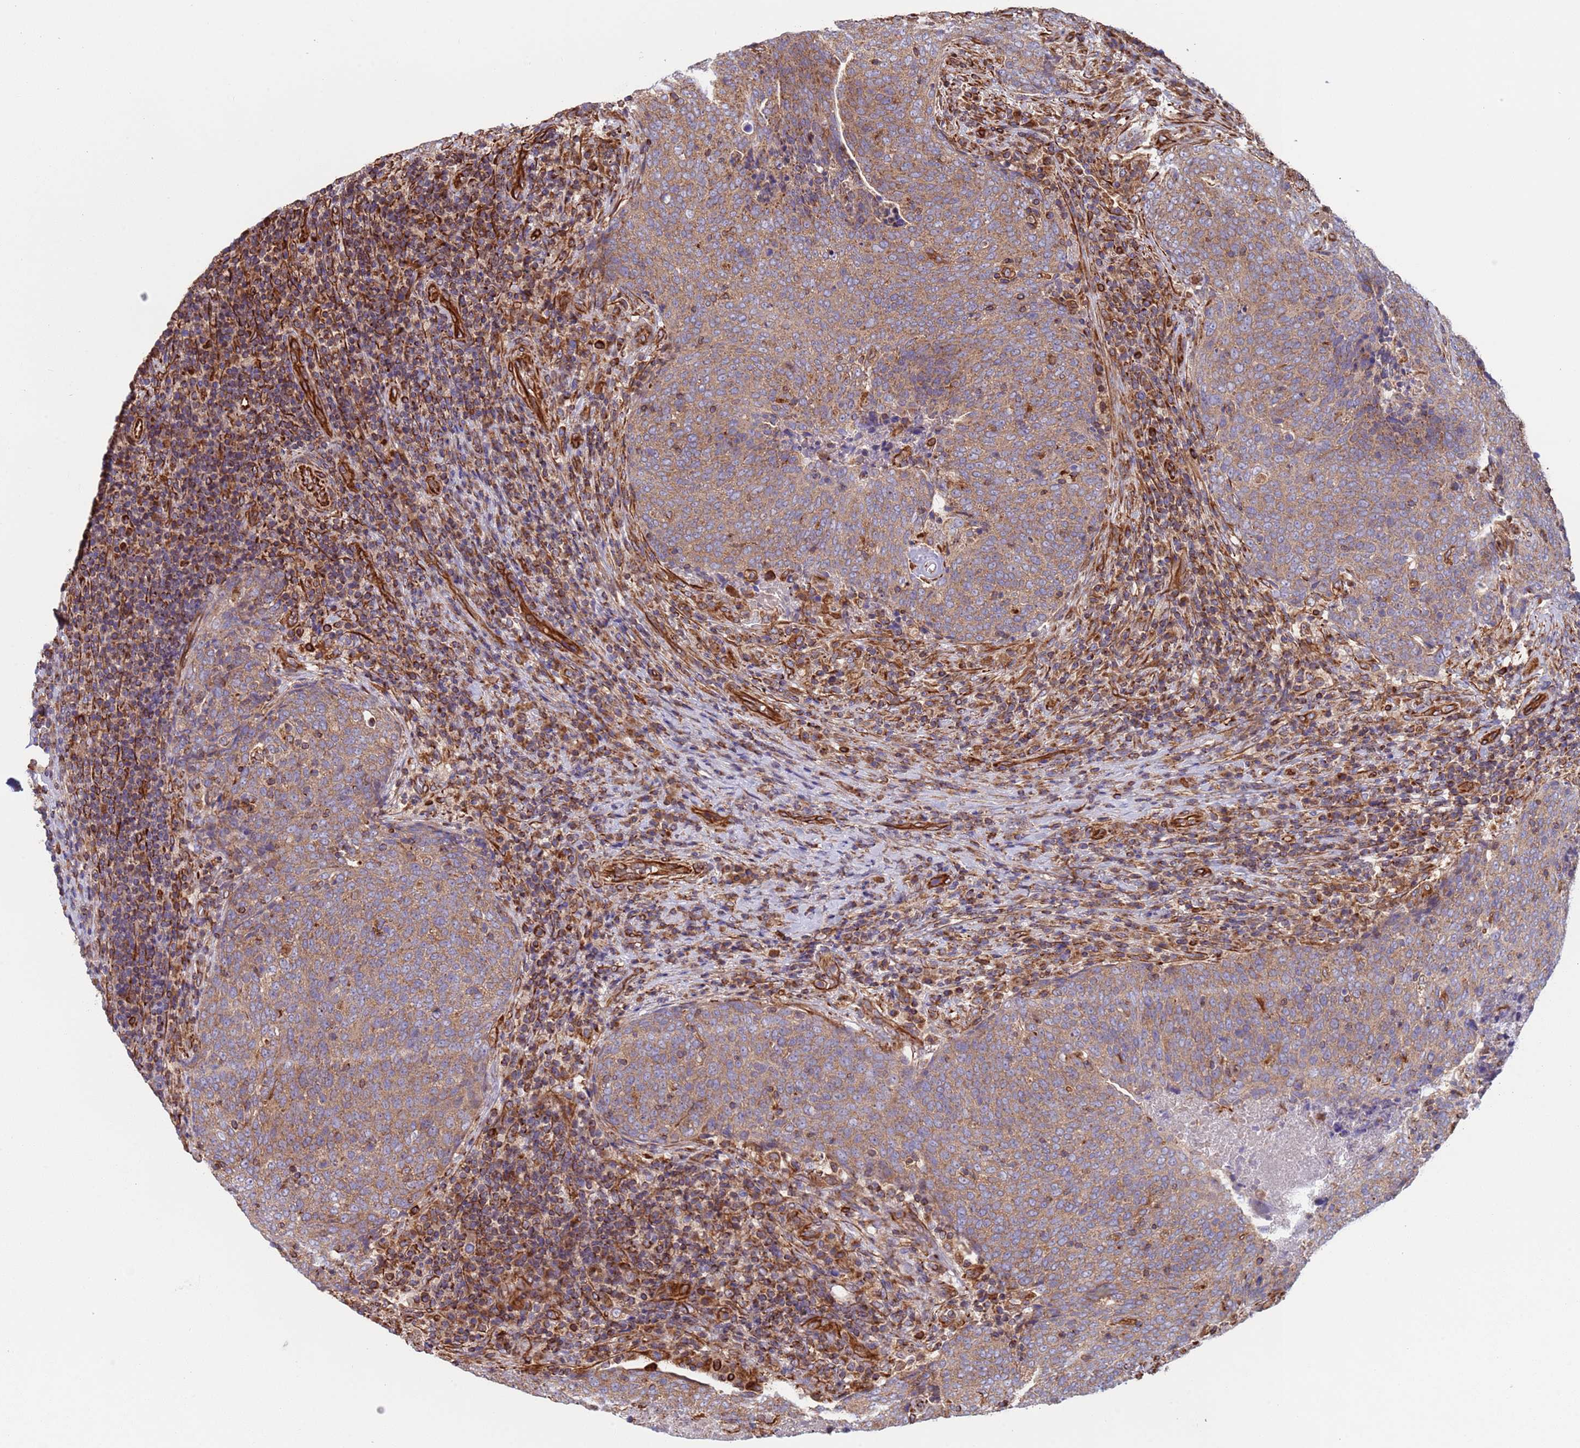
{"staining": {"intensity": "weak", "quantity": ">75%", "location": "cytoplasmic/membranous"}, "tissue": "head and neck cancer", "cell_type": "Tumor cells", "image_type": "cancer", "snomed": [{"axis": "morphology", "description": "Squamous cell carcinoma, NOS"}, {"axis": "morphology", "description": "Squamous cell carcinoma, metastatic, NOS"}, {"axis": "topography", "description": "Lymph node"}, {"axis": "topography", "description": "Head-Neck"}], "caption": "Immunohistochemistry of human head and neck cancer (metastatic squamous cell carcinoma) reveals low levels of weak cytoplasmic/membranous positivity in about >75% of tumor cells. The staining was performed using DAB (3,3'-diaminobenzidine), with brown indicating positive protein expression. Nuclei are stained blue with hematoxylin.", "gene": "NUDT12", "patient": {"sex": "male", "age": 62}}